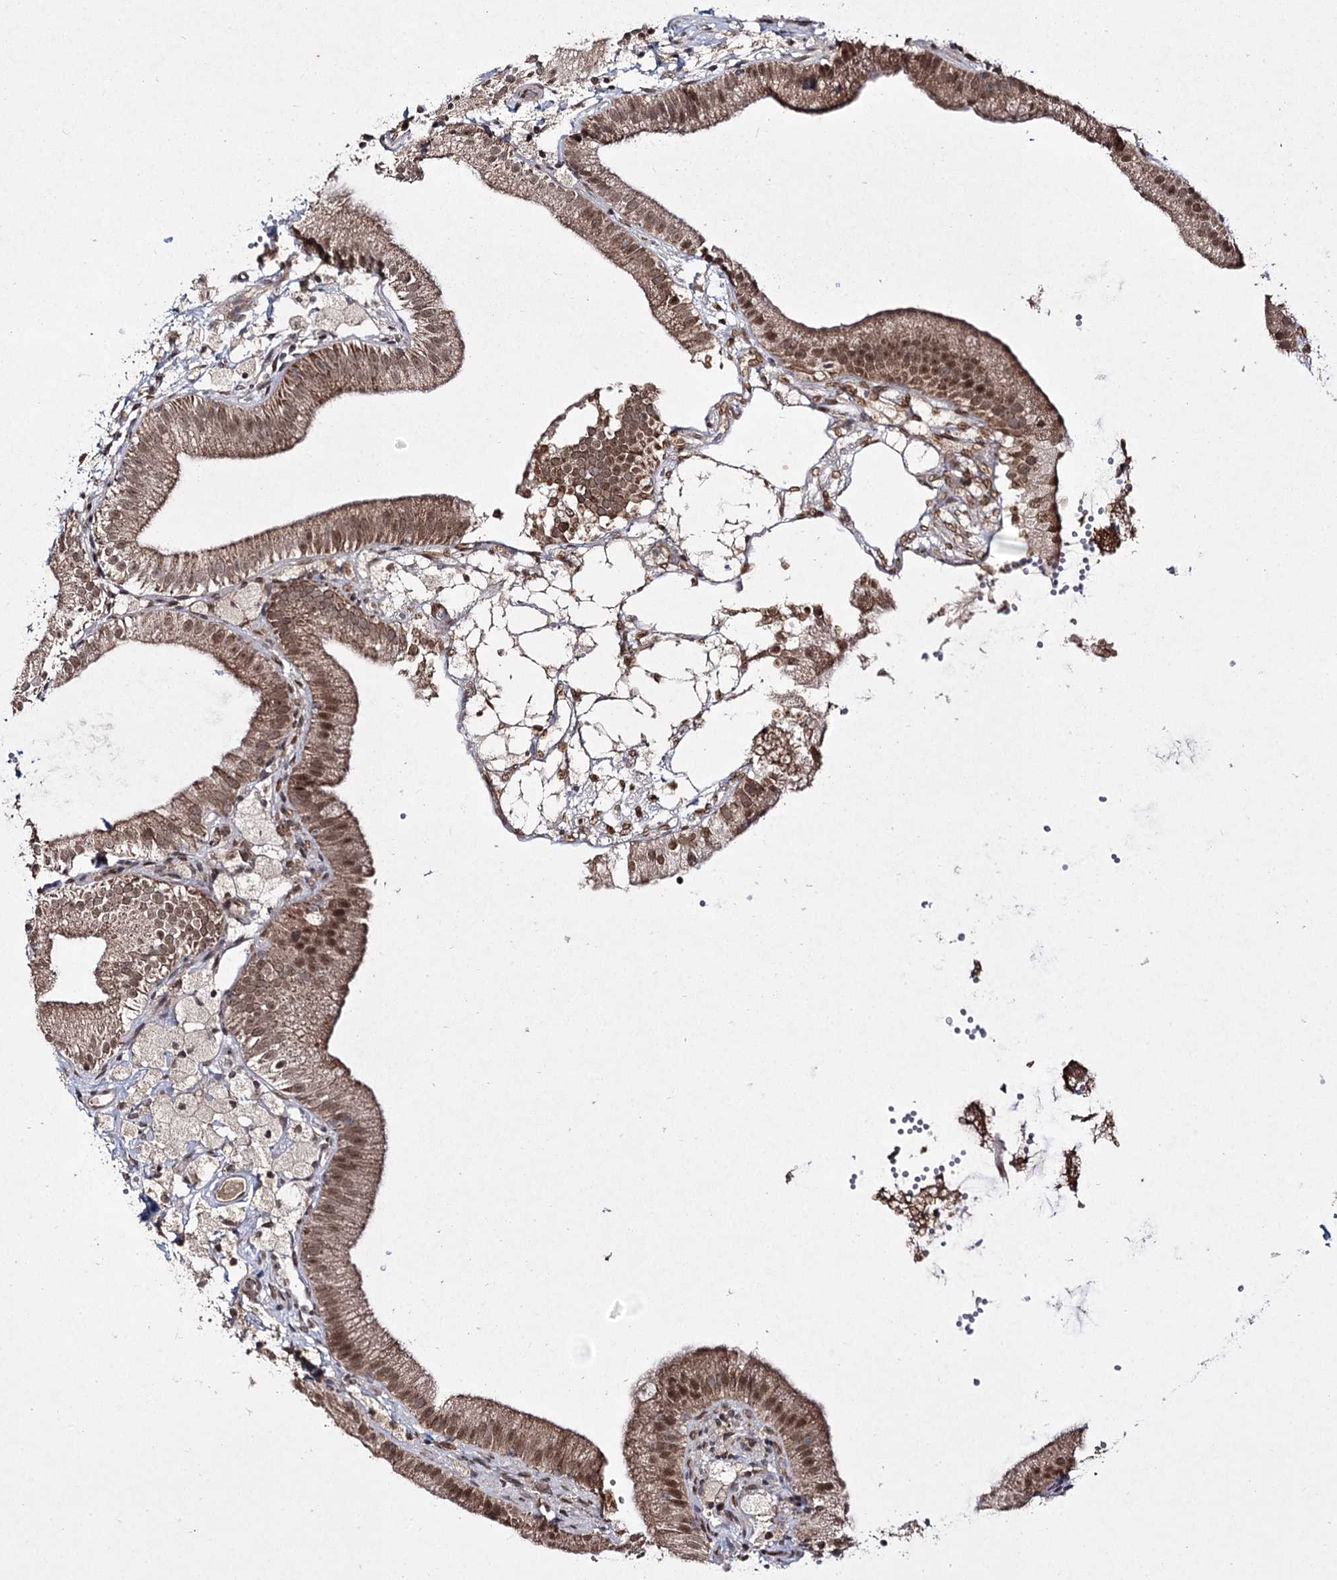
{"staining": {"intensity": "moderate", "quantity": ">75%", "location": "cytoplasmic/membranous,nuclear"}, "tissue": "gallbladder", "cell_type": "Glandular cells", "image_type": "normal", "snomed": [{"axis": "morphology", "description": "Normal tissue, NOS"}, {"axis": "topography", "description": "Gallbladder"}], "caption": "About >75% of glandular cells in benign gallbladder display moderate cytoplasmic/membranous,nuclear protein expression as visualized by brown immunohistochemical staining.", "gene": "TRNT1", "patient": {"sex": "male", "age": 55}}